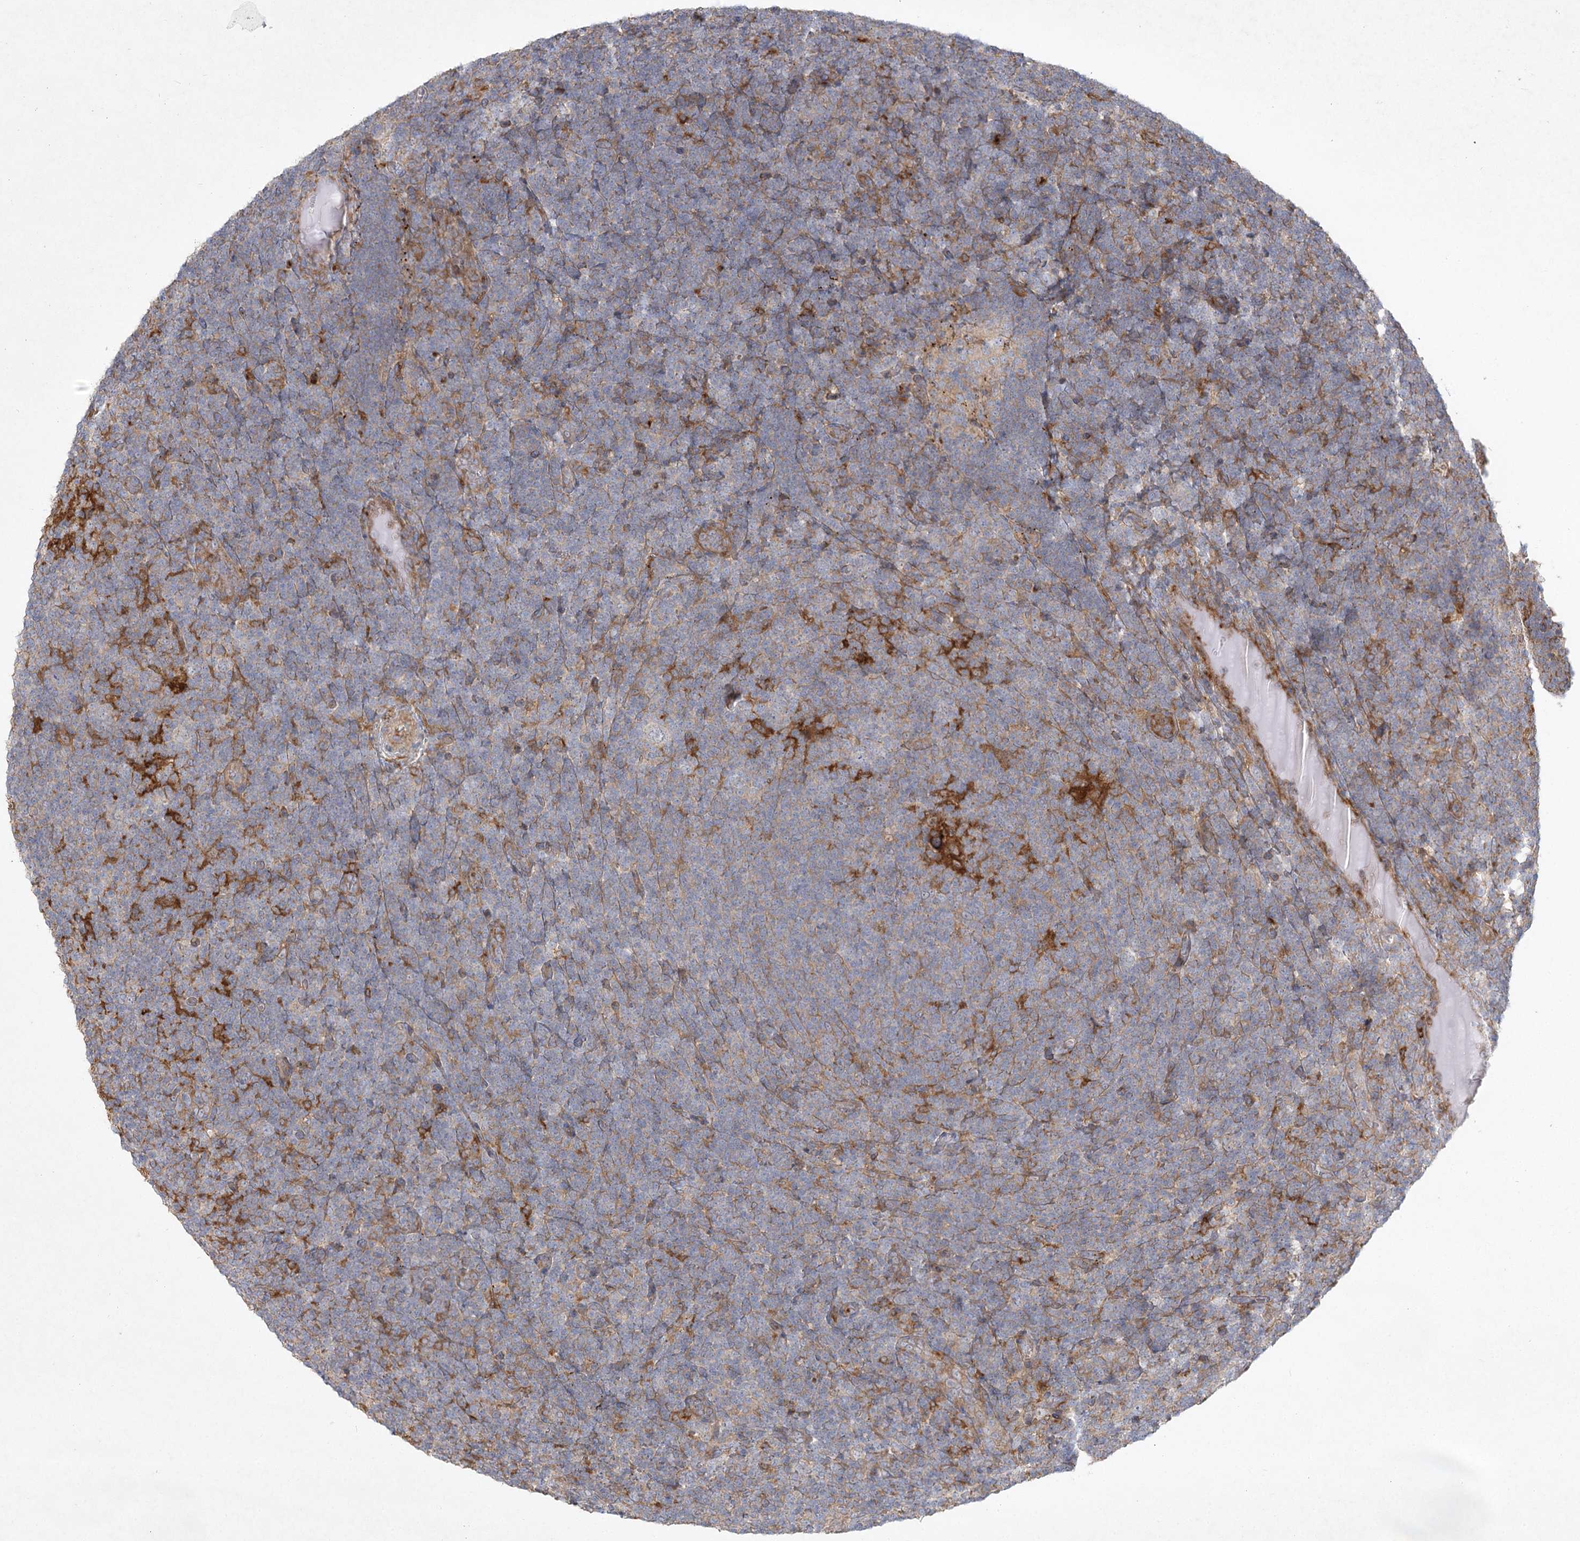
{"staining": {"intensity": "negative", "quantity": "none", "location": "none"}, "tissue": "lymphoma", "cell_type": "Tumor cells", "image_type": "cancer", "snomed": [{"axis": "morphology", "description": "Hodgkin's disease, NOS"}, {"axis": "topography", "description": "Lymph node"}], "caption": "This is a photomicrograph of immunohistochemistry staining of lymphoma, which shows no expression in tumor cells. Nuclei are stained in blue.", "gene": "FAM110C", "patient": {"sex": "female", "age": 57}}